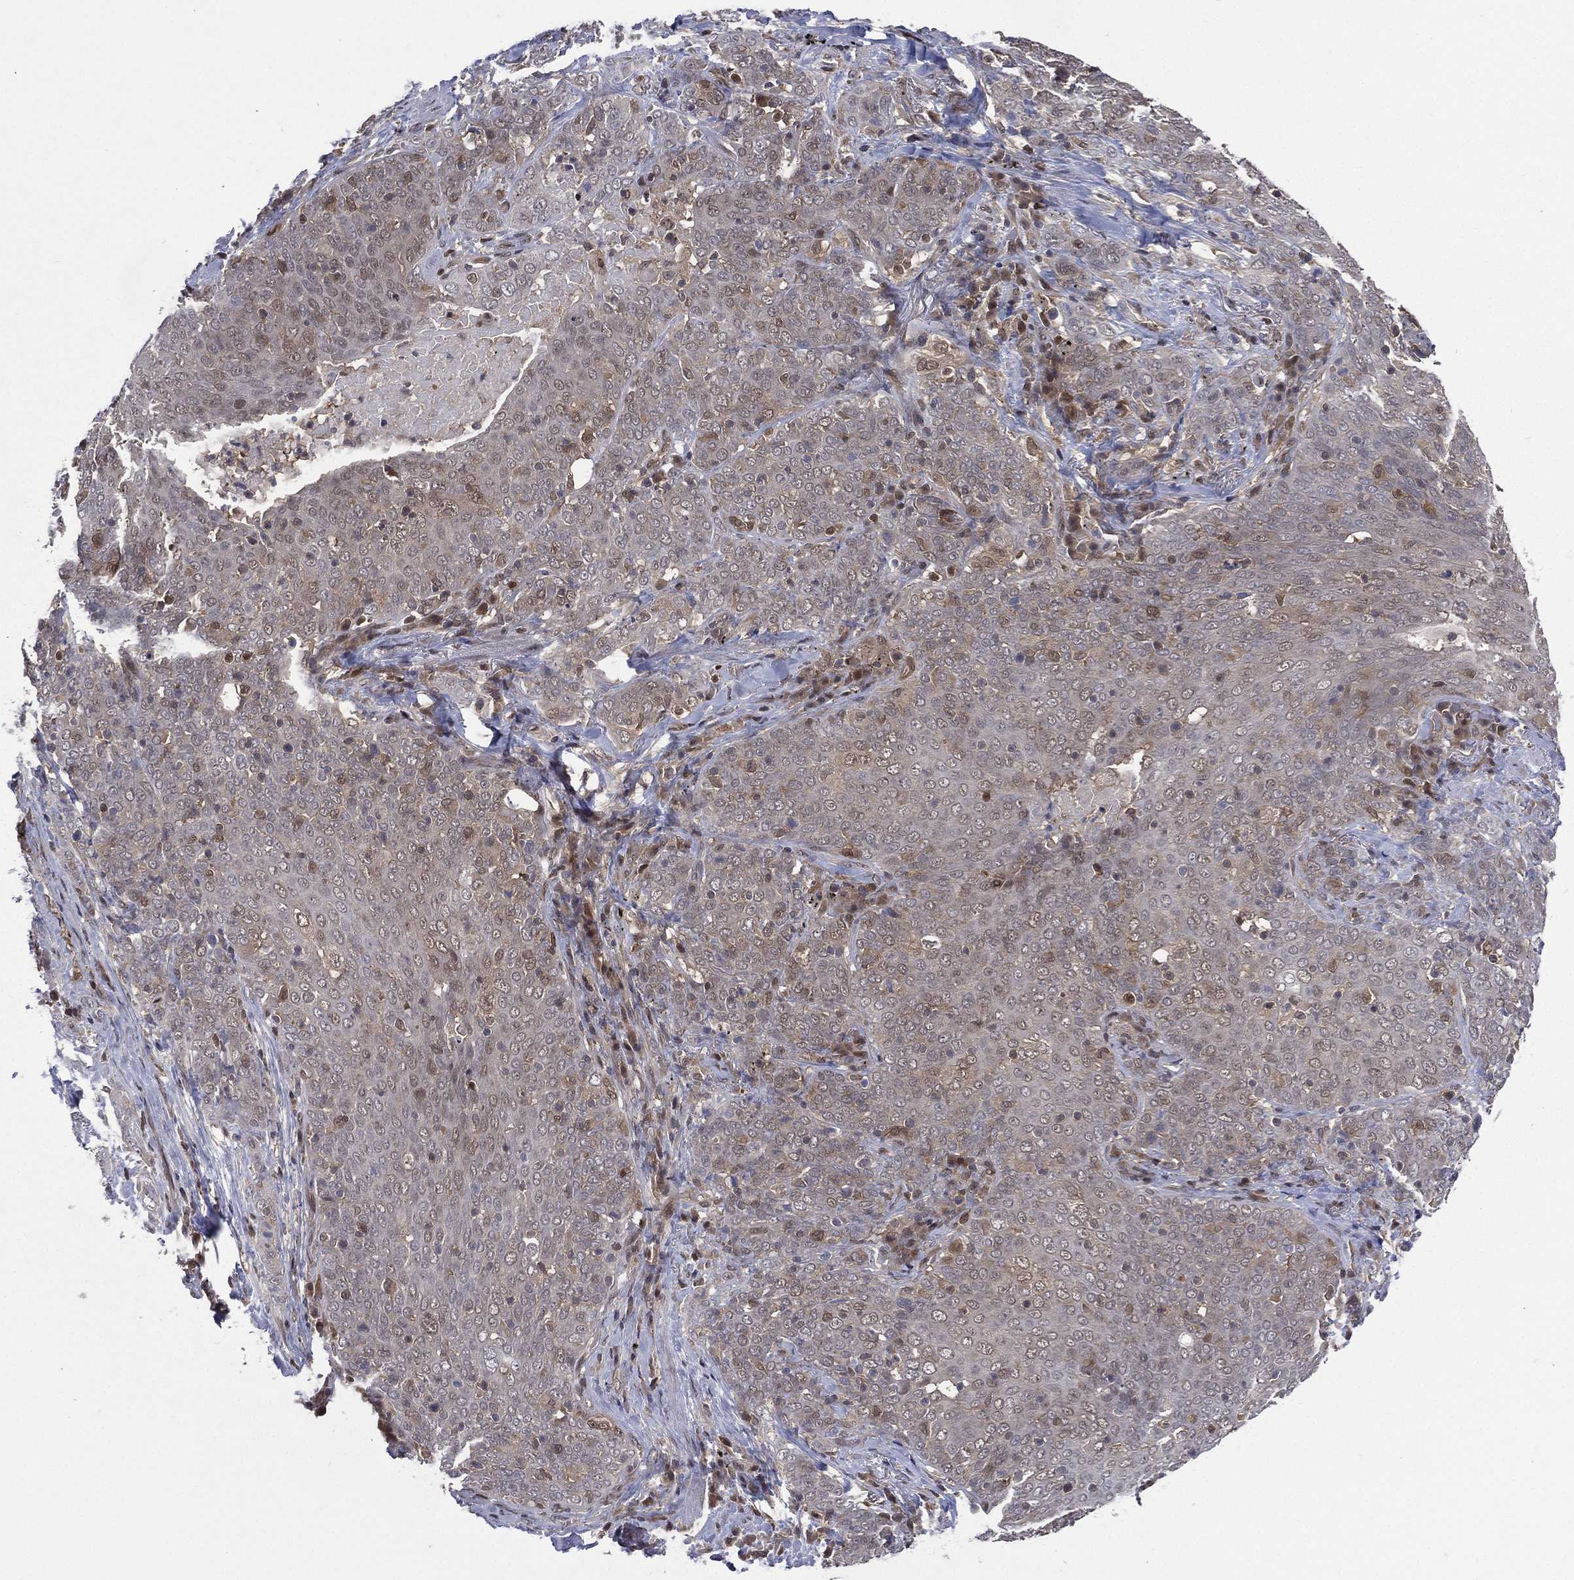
{"staining": {"intensity": "moderate", "quantity": "<25%", "location": "nuclear"}, "tissue": "lung cancer", "cell_type": "Tumor cells", "image_type": "cancer", "snomed": [{"axis": "morphology", "description": "Squamous cell carcinoma, NOS"}, {"axis": "topography", "description": "Lung"}], "caption": "Immunohistochemical staining of lung cancer (squamous cell carcinoma) displays moderate nuclear protein expression in approximately <25% of tumor cells.", "gene": "MTAP", "patient": {"sex": "male", "age": 82}}